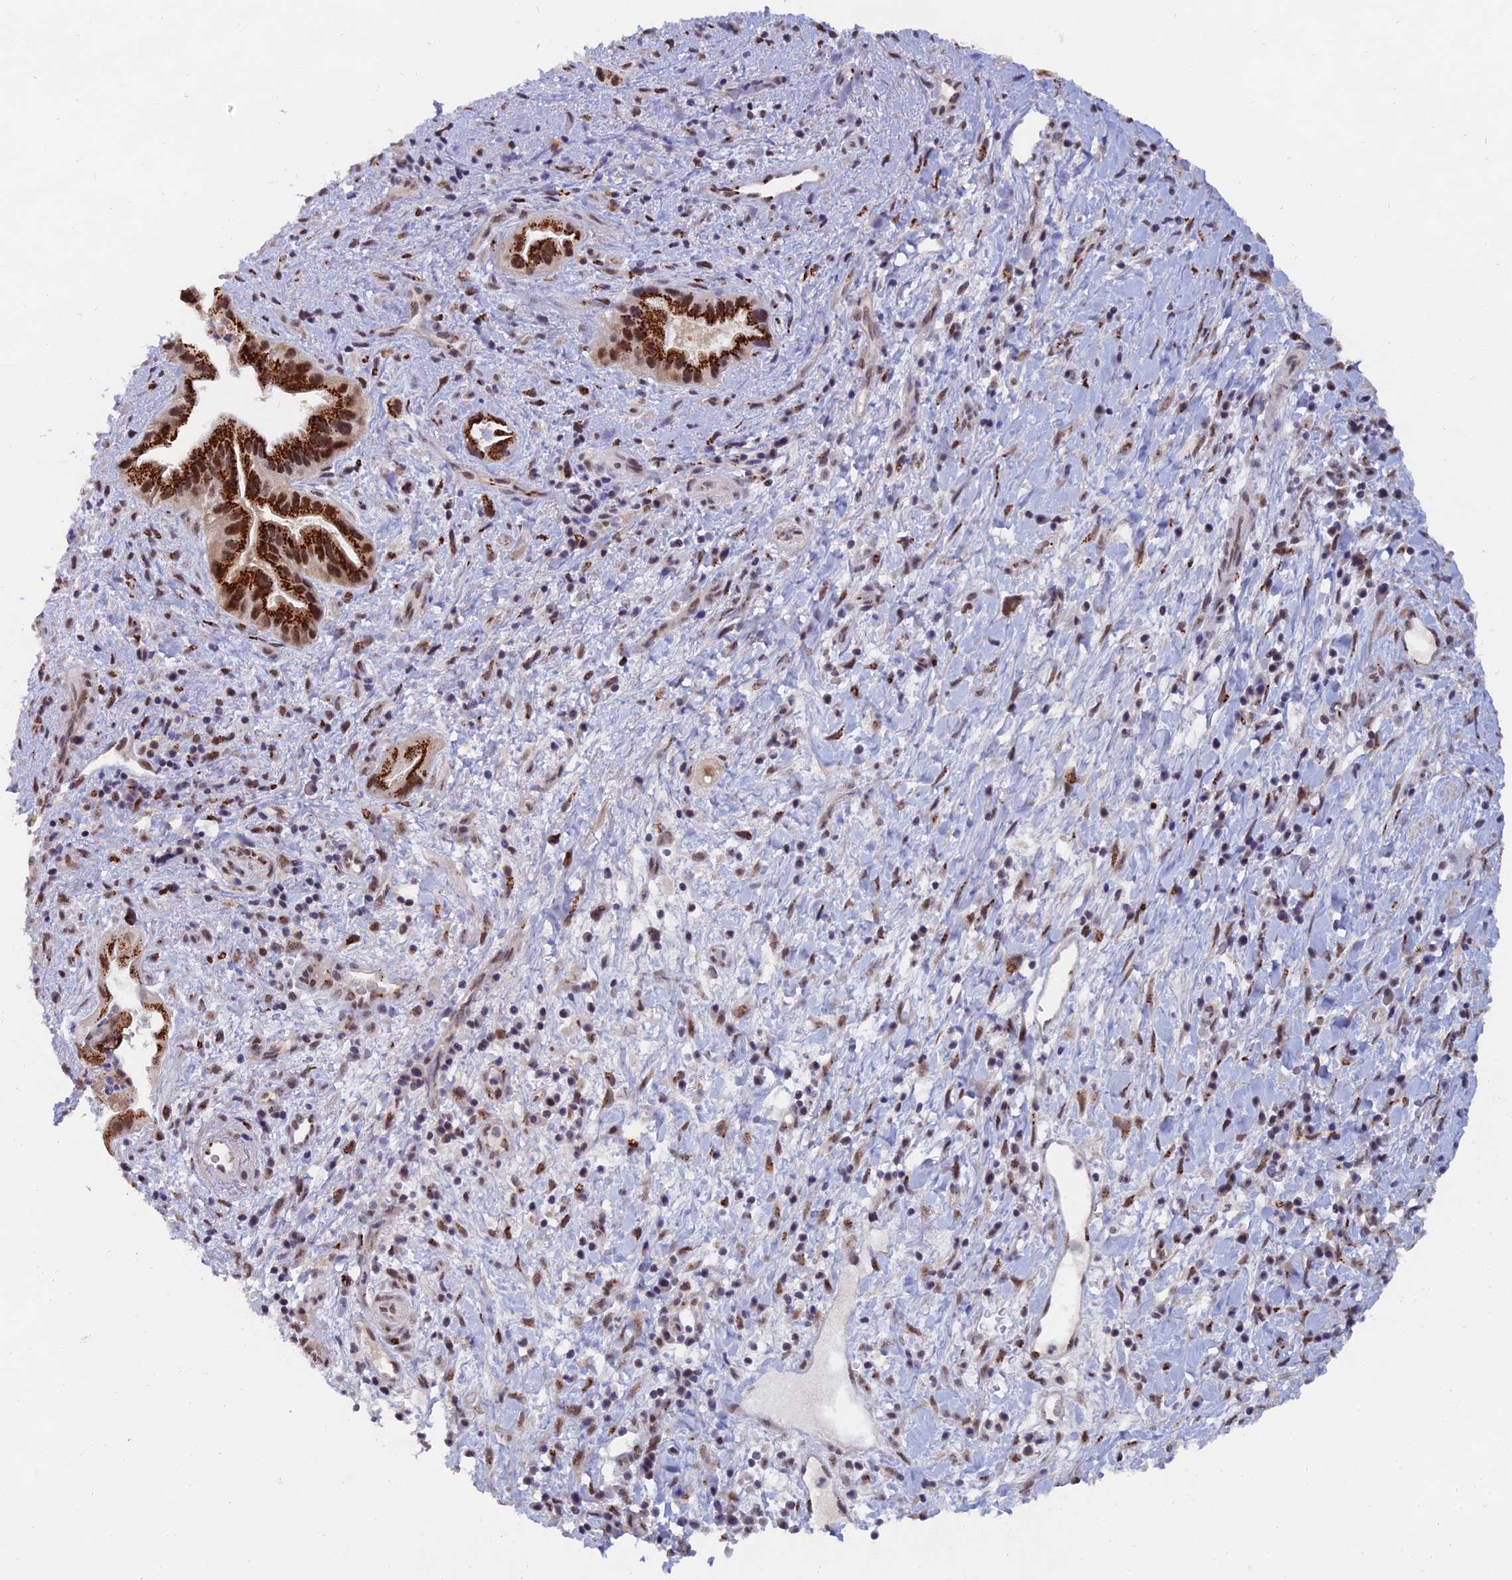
{"staining": {"intensity": "strong", "quantity": ">75%", "location": "cytoplasmic/membranous,nuclear"}, "tissue": "pancreatic cancer", "cell_type": "Tumor cells", "image_type": "cancer", "snomed": [{"axis": "morphology", "description": "Adenocarcinoma, NOS"}, {"axis": "topography", "description": "Pancreas"}], "caption": "Strong cytoplasmic/membranous and nuclear expression is present in about >75% of tumor cells in pancreatic adenocarcinoma.", "gene": "THOC3", "patient": {"sex": "female", "age": 77}}